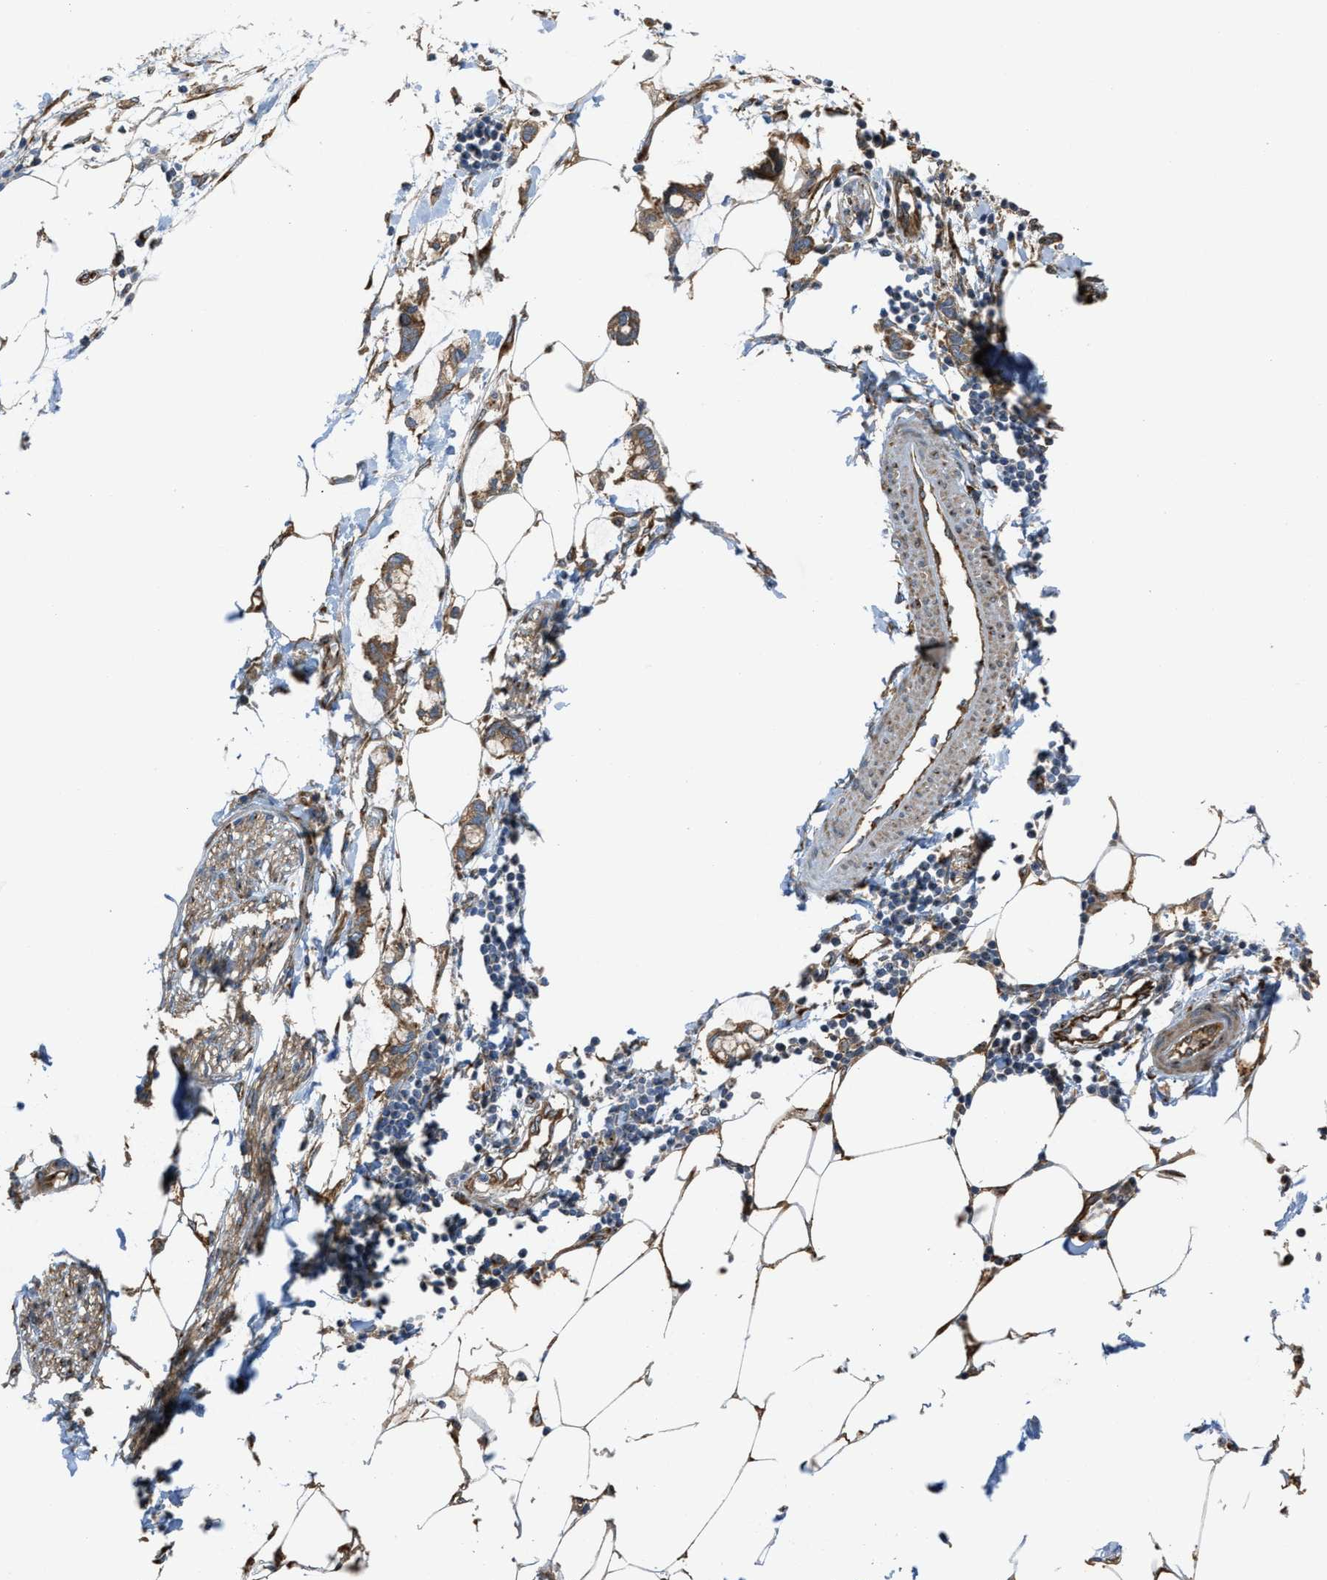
{"staining": {"intensity": "moderate", "quantity": ">75%", "location": "cytoplasmic/membranous"}, "tissue": "adipose tissue", "cell_type": "Adipocytes", "image_type": "normal", "snomed": [{"axis": "morphology", "description": "Normal tissue, NOS"}, {"axis": "morphology", "description": "Adenocarcinoma, NOS"}, {"axis": "topography", "description": "Colon"}, {"axis": "topography", "description": "Peripheral nerve tissue"}], "caption": "High-magnification brightfield microscopy of benign adipose tissue stained with DAB (3,3'-diaminobenzidine) (brown) and counterstained with hematoxylin (blue). adipocytes exhibit moderate cytoplasmic/membranous staining is appreciated in approximately>75% of cells. (DAB IHC, brown staining for protein, blue staining for nuclei).", "gene": "TRPC1", "patient": {"sex": "male", "age": 14}}